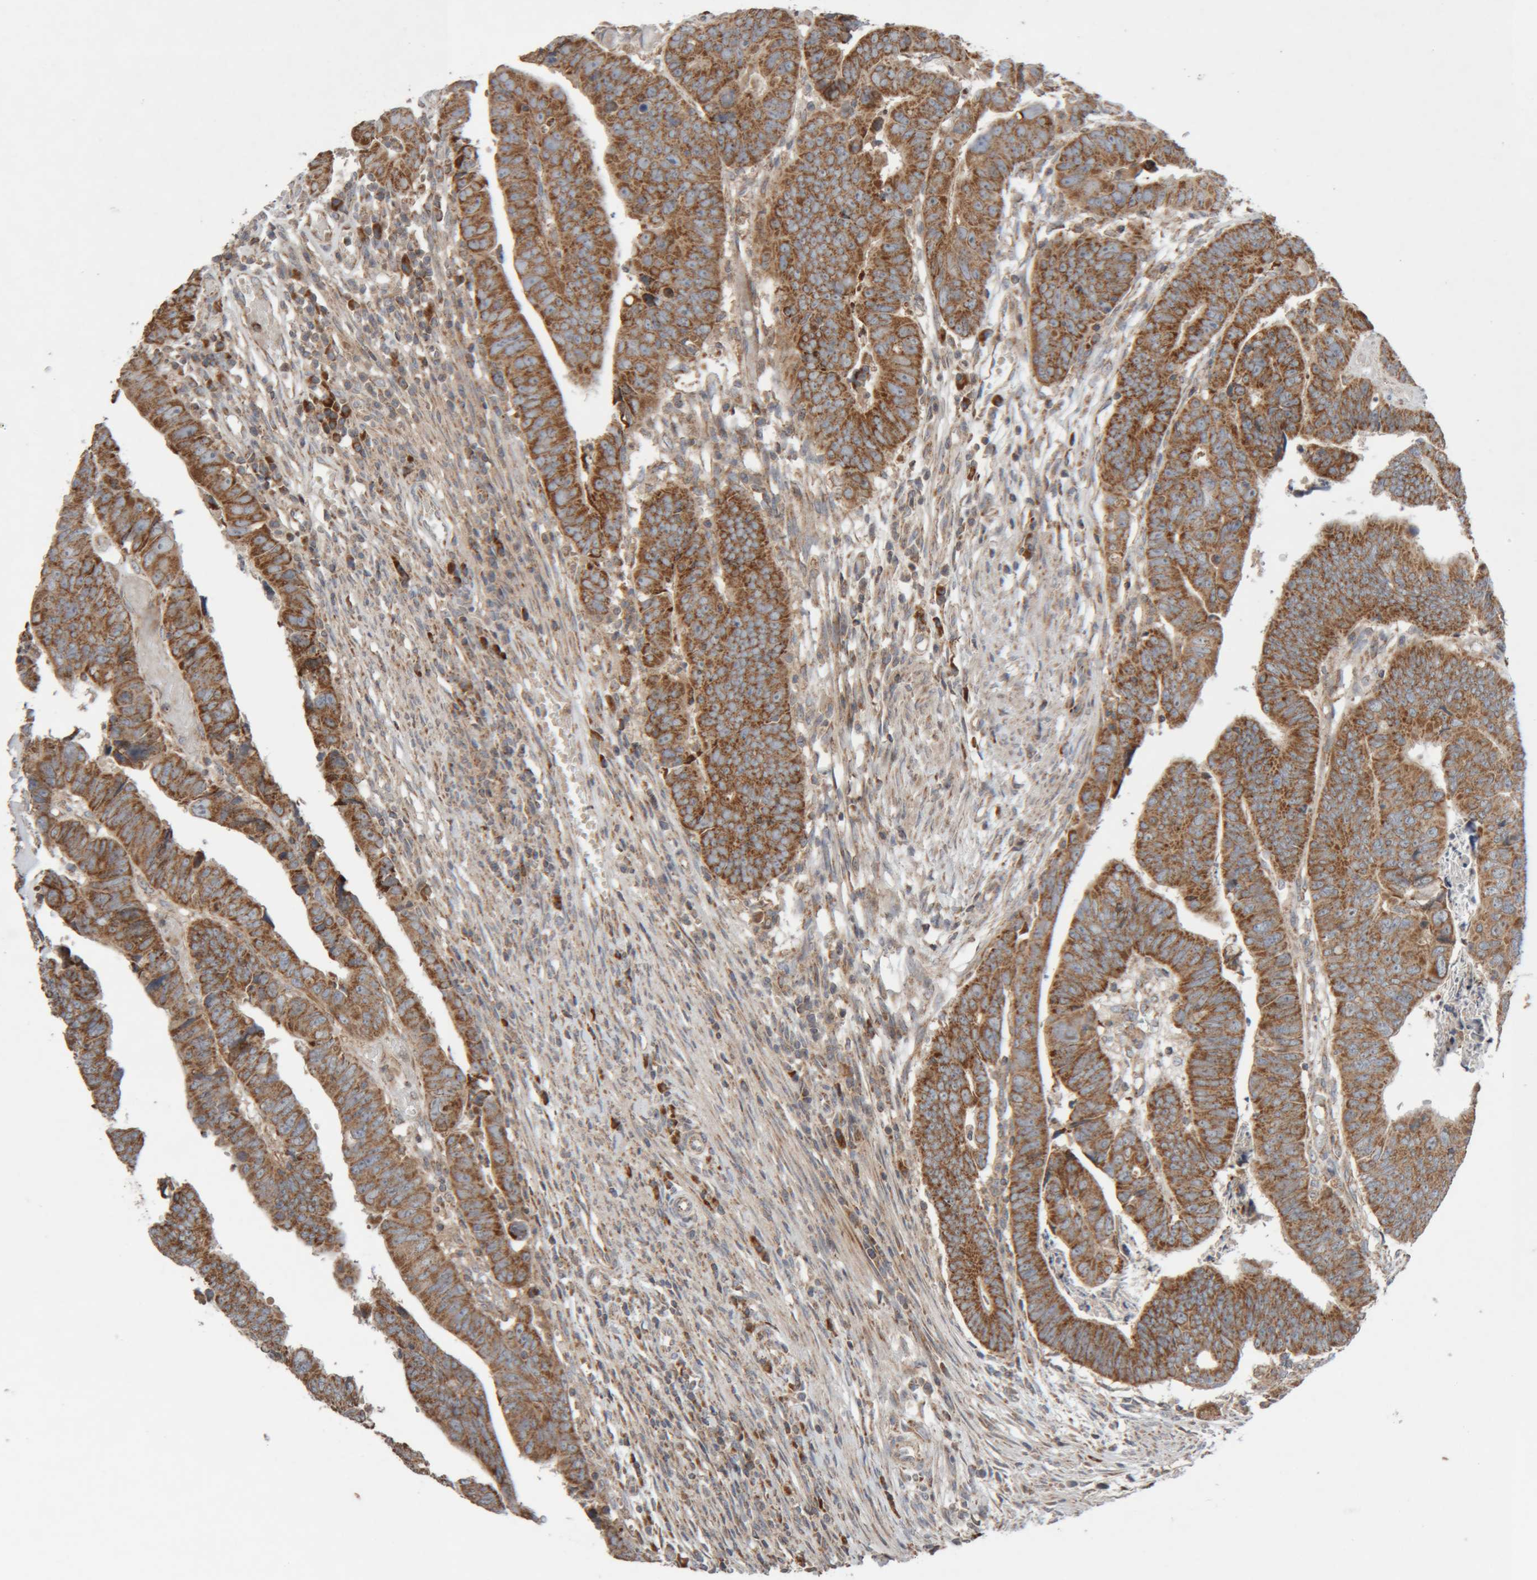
{"staining": {"intensity": "strong", "quantity": ">75%", "location": "cytoplasmic/membranous"}, "tissue": "colorectal cancer", "cell_type": "Tumor cells", "image_type": "cancer", "snomed": [{"axis": "morphology", "description": "Adenocarcinoma, NOS"}, {"axis": "topography", "description": "Rectum"}], "caption": "Colorectal cancer (adenocarcinoma) stained for a protein (brown) reveals strong cytoplasmic/membranous positive expression in approximately >75% of tumor cells.", "gene": "KIF21B", "patient": {"sex": "female", "age": 65}}